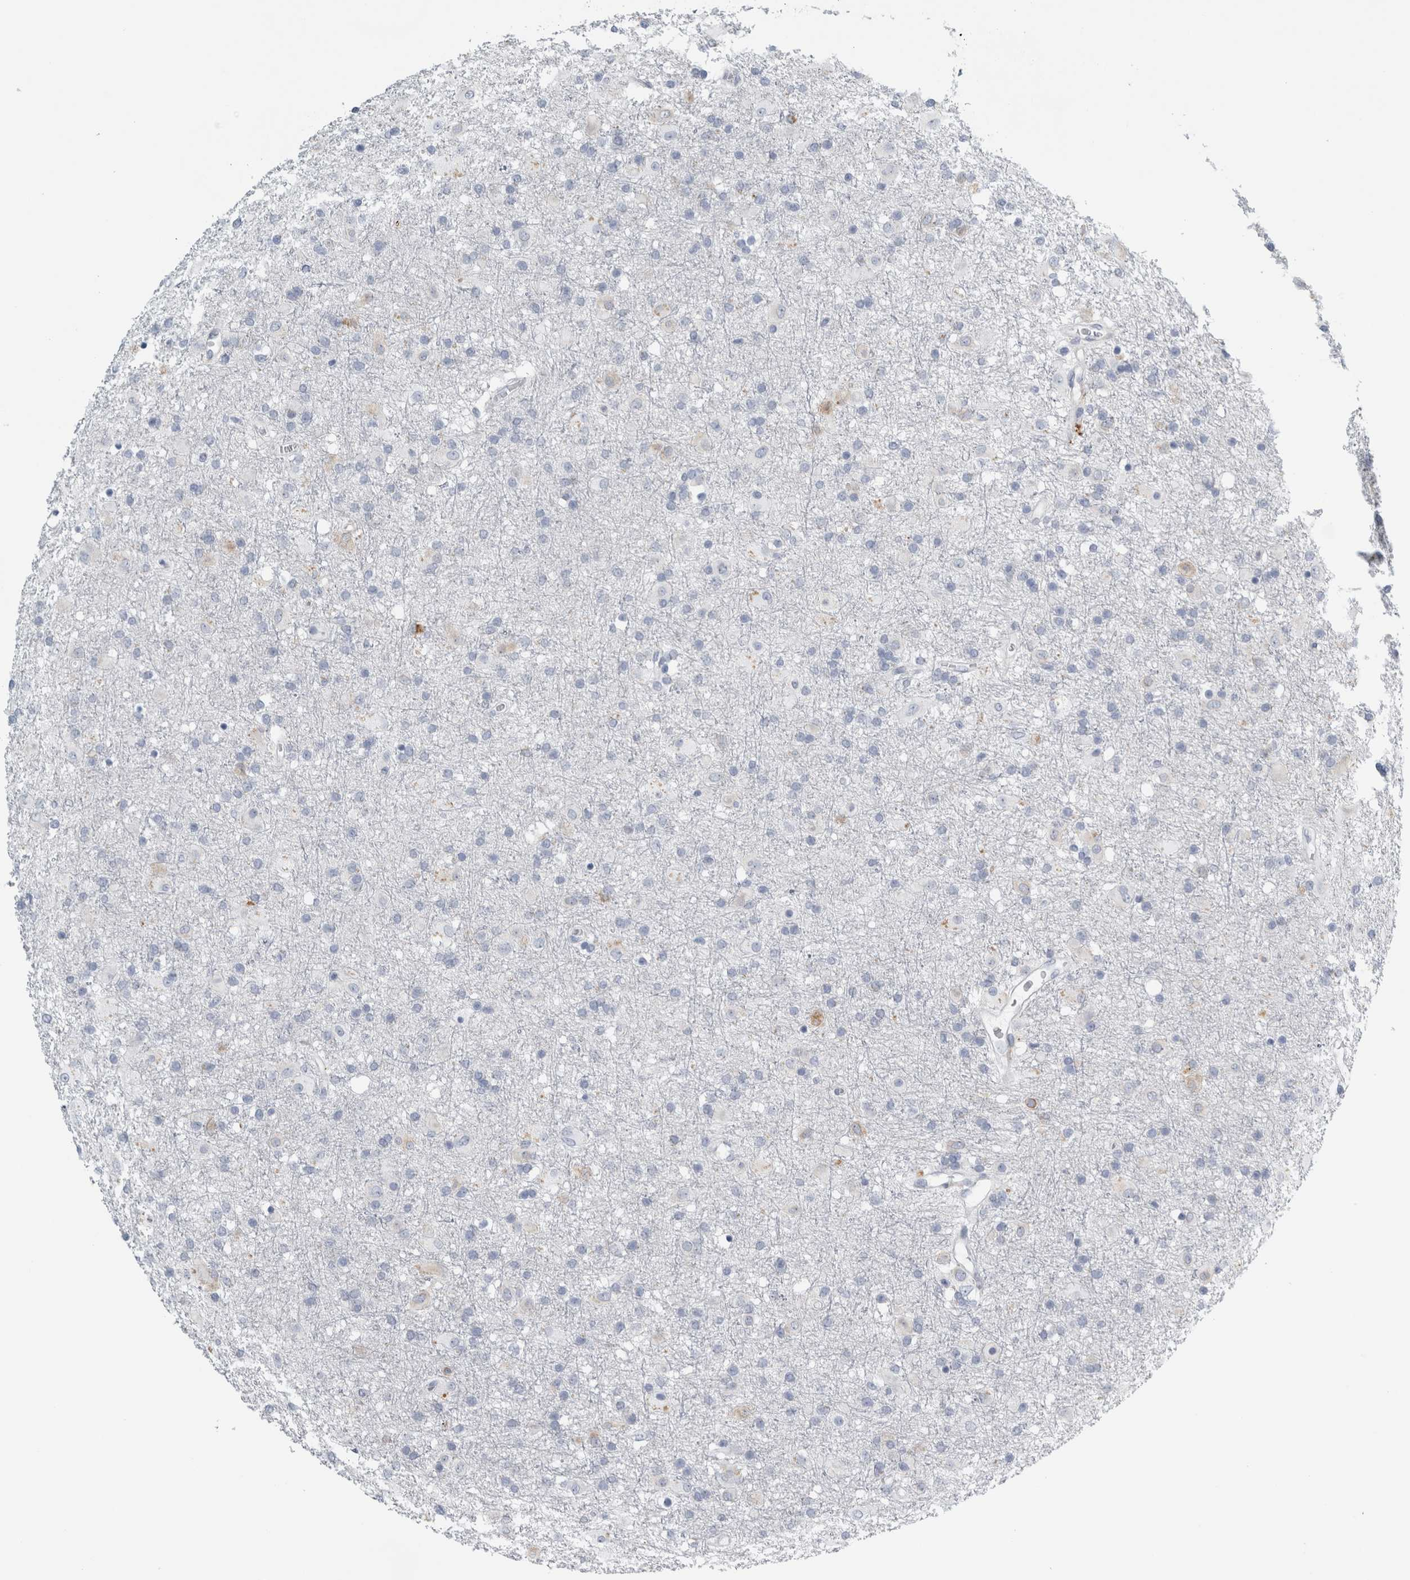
{"staining": {"intensity": "negative", "quantity": "none", "location": "none"}, "tissue": "glioma", "cell_type": "Tumor cells", "image_type": "cancer", "snomed": [{"axis": "morphology", "description": "Glioma, malignant, Low grade"}, {"axis": "topography", "description": "Brain"}], "caption": "Immunohistochemical staining of human malignant glioma (low-grade) displays no significant staining in tumor cells. (Brightfield microscopy of DAB immunohistochemistry (IHC) at high magnification).", "gene": "B3GNT3", "patient": {"sex": "male", "age": 65}}